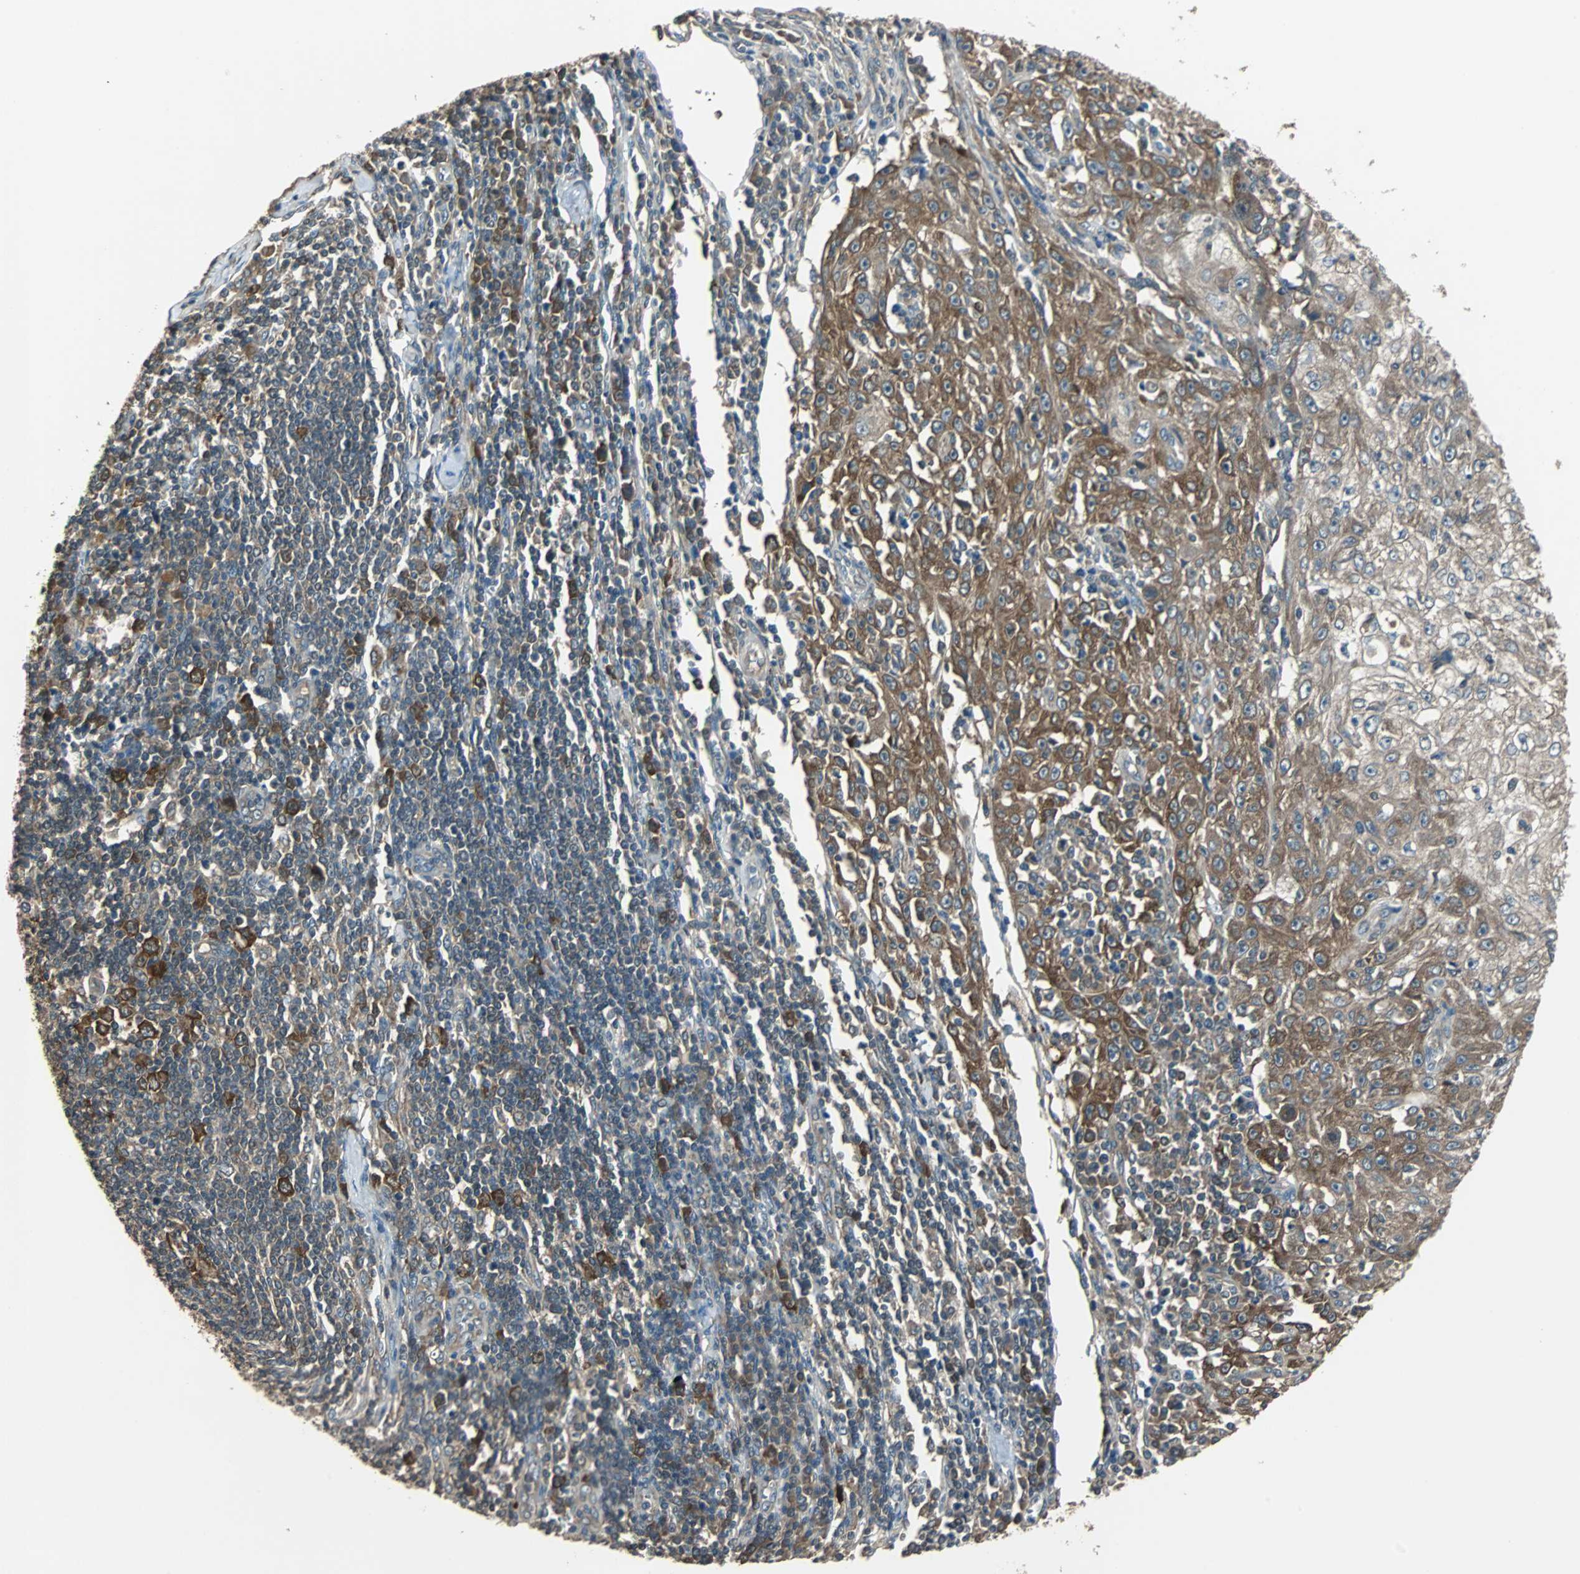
{"staining": {"intensity": "strong", "quantity": "25%-75%", "location": "cytoplasmic/membranous"}, "tissue": "skin cancer", "cell_type": "Tumor cells", "image_type": "cancer", "snomed": [{"axis": "morphology", "description": "Squamous cell carcinoma, NOS"}, {"axis": "topography", "description": "Skin"}], "caption": "Immunohistochemistry (IHC) (DAB) staining of skin squamous cell carcinoma reveals strong cytoplasmic/membranous protein staining in about 25%-75% of tumor cells. (Brightfield microscopy of DAB IHC at high magnification).", "gene": "ABHD2", "patient": {"sex": "male", "age": 75}}